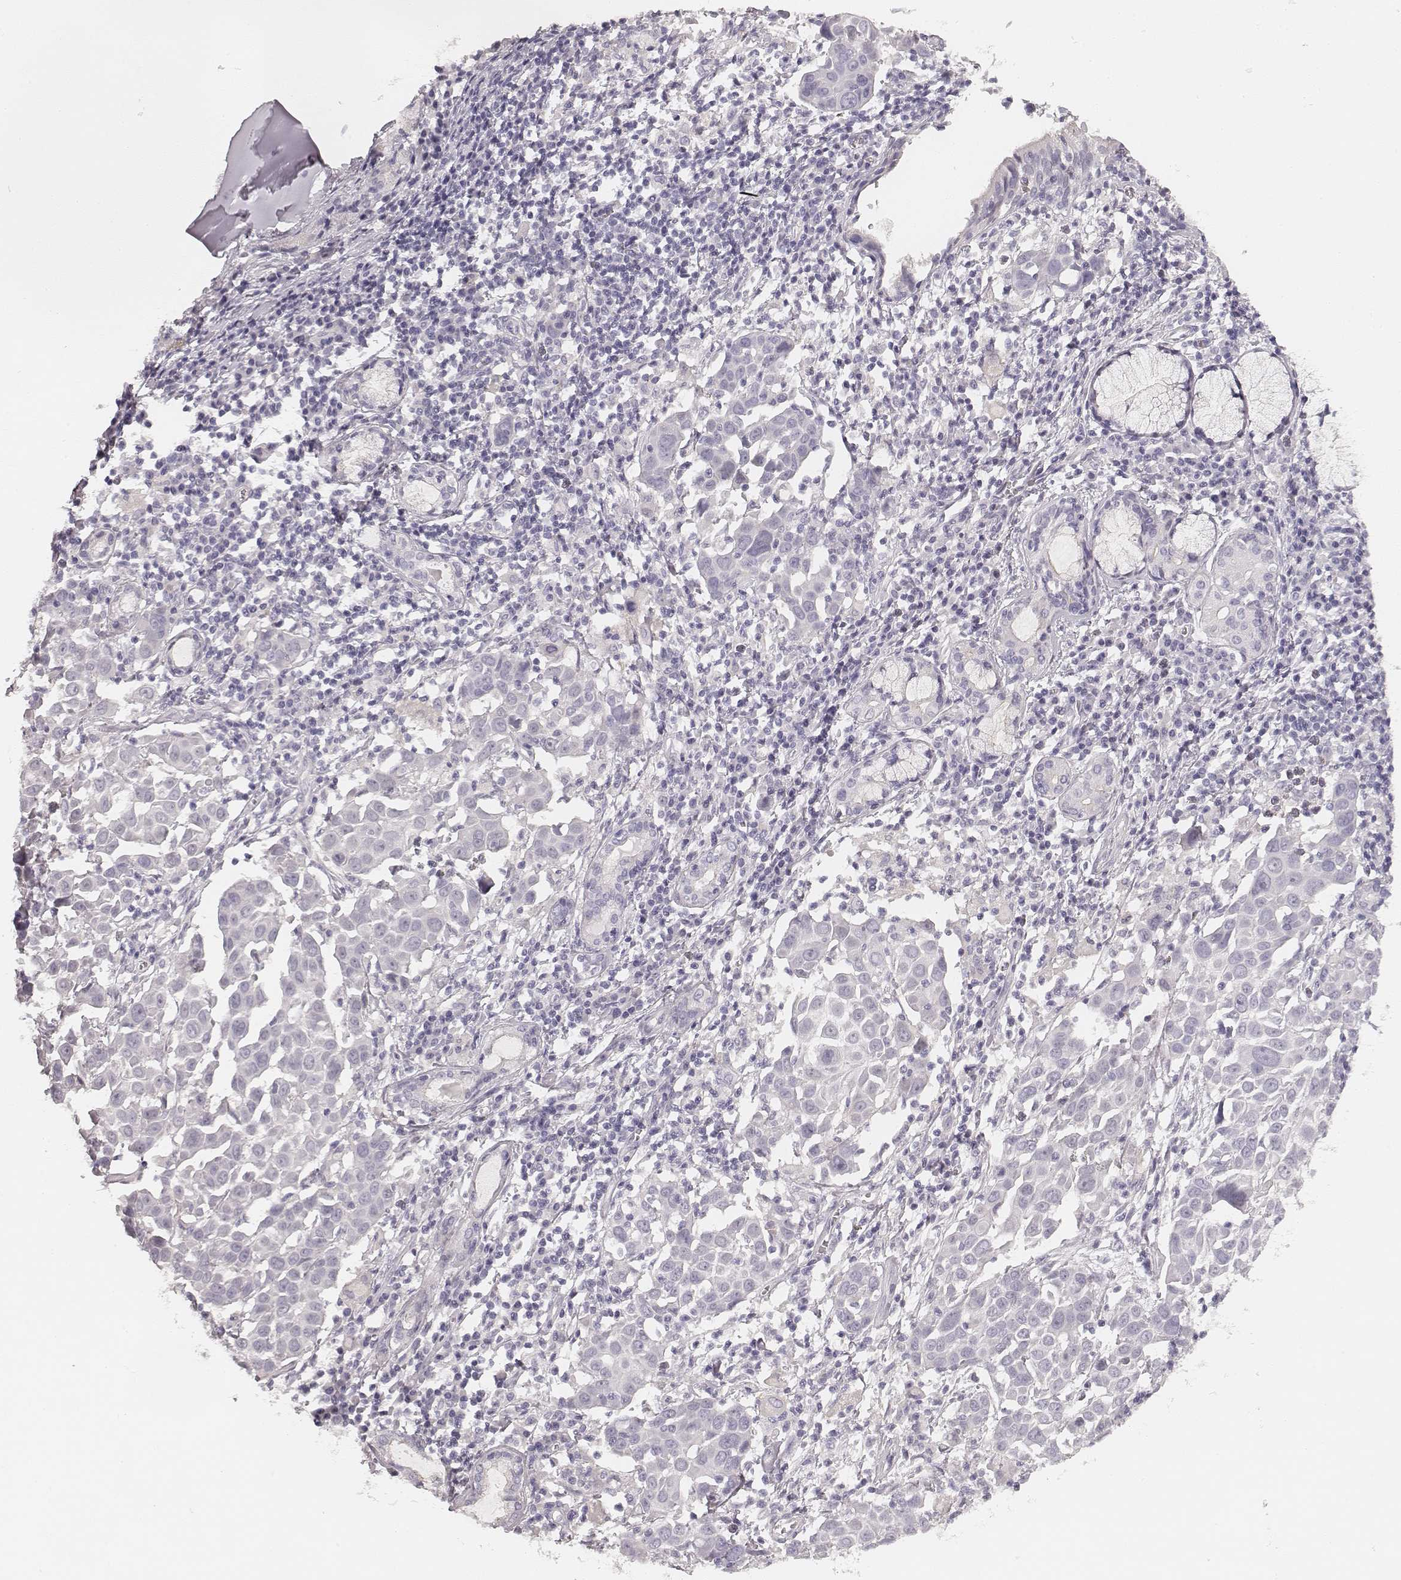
{"staining": {"intensity": "negative", "quantity": "none", "location": "none"}, "tissue": "lung cancer", "cell_type": "Tumor cells", "image_type": "cancer", "snomed": [{"axis": "morphology", "description": "Squamous cell carcinoma, NOS"}, {"axis": "topography", "description": "Lung"}], "caption": "Immunohistochemical staining of human squamous cell carcinoma (lung) exhibits no significant expression in tumor cells.", "gene": "HNF4G", "patient": {"sex": "male", "age": 57}}